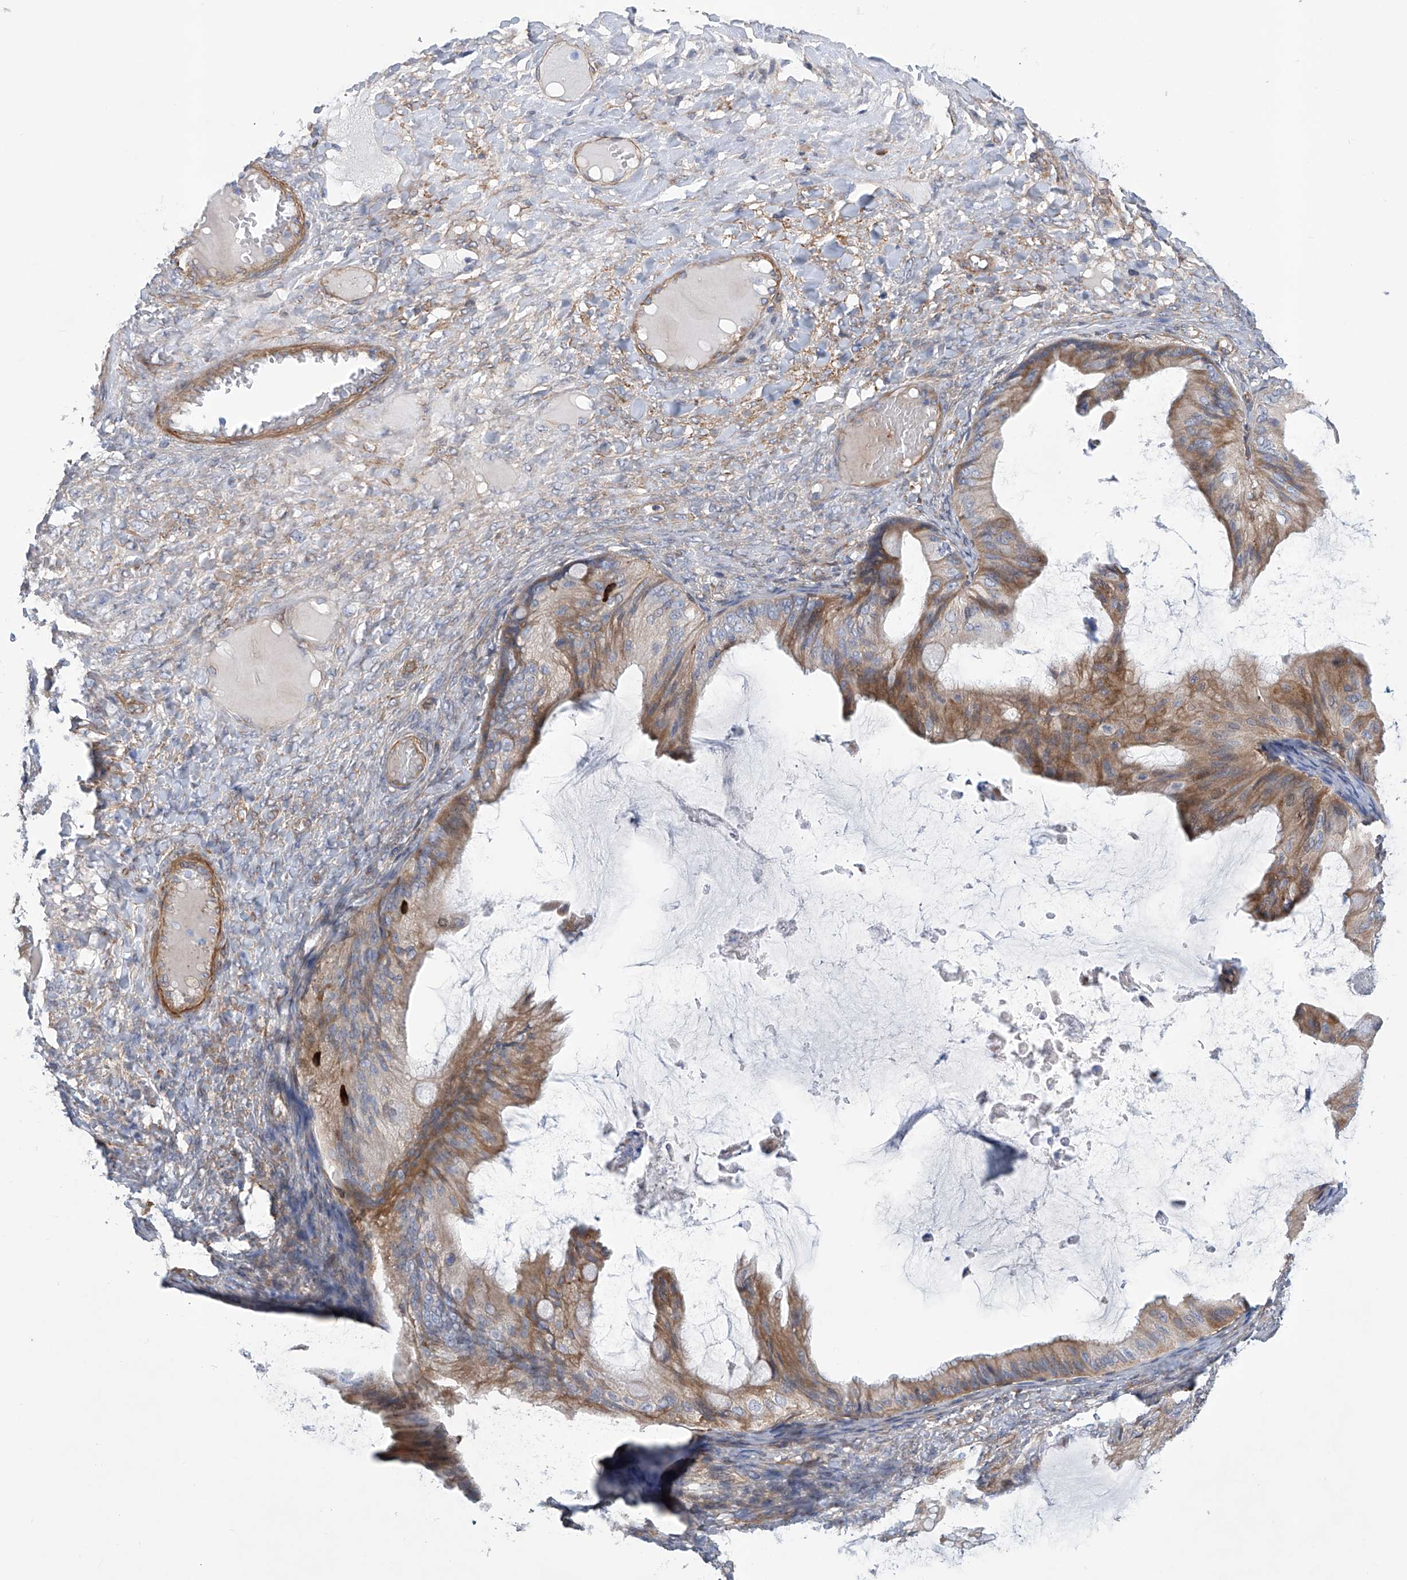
{"staining": {"intensity": "moderate", "quantity": ">75%", "location": "cytoplasmic/membranous"}, "tissue": "ovarian cancer", "cell_type": "Tumor cells", "image_type": "cancer", "snomed": [{"axis": "morphology", "description": "Cystadenocarcinoma, mucinous, NOS"}, {"axis": "topography", "description": "Ovary"}], "caption": "Brown immunohistochemical staining in ovarian mucinous cystadenocarcinoma exhibits moderate cytoplasmic/membranous positivity in approximately >75% of tumor cells. The staining is performed using DAB brown chromogen to label protein expression. The nuclei are counter-stained blue using hematoxylin.", "gene": "TNN", "patient": {"sex": "female", "age": 61}}